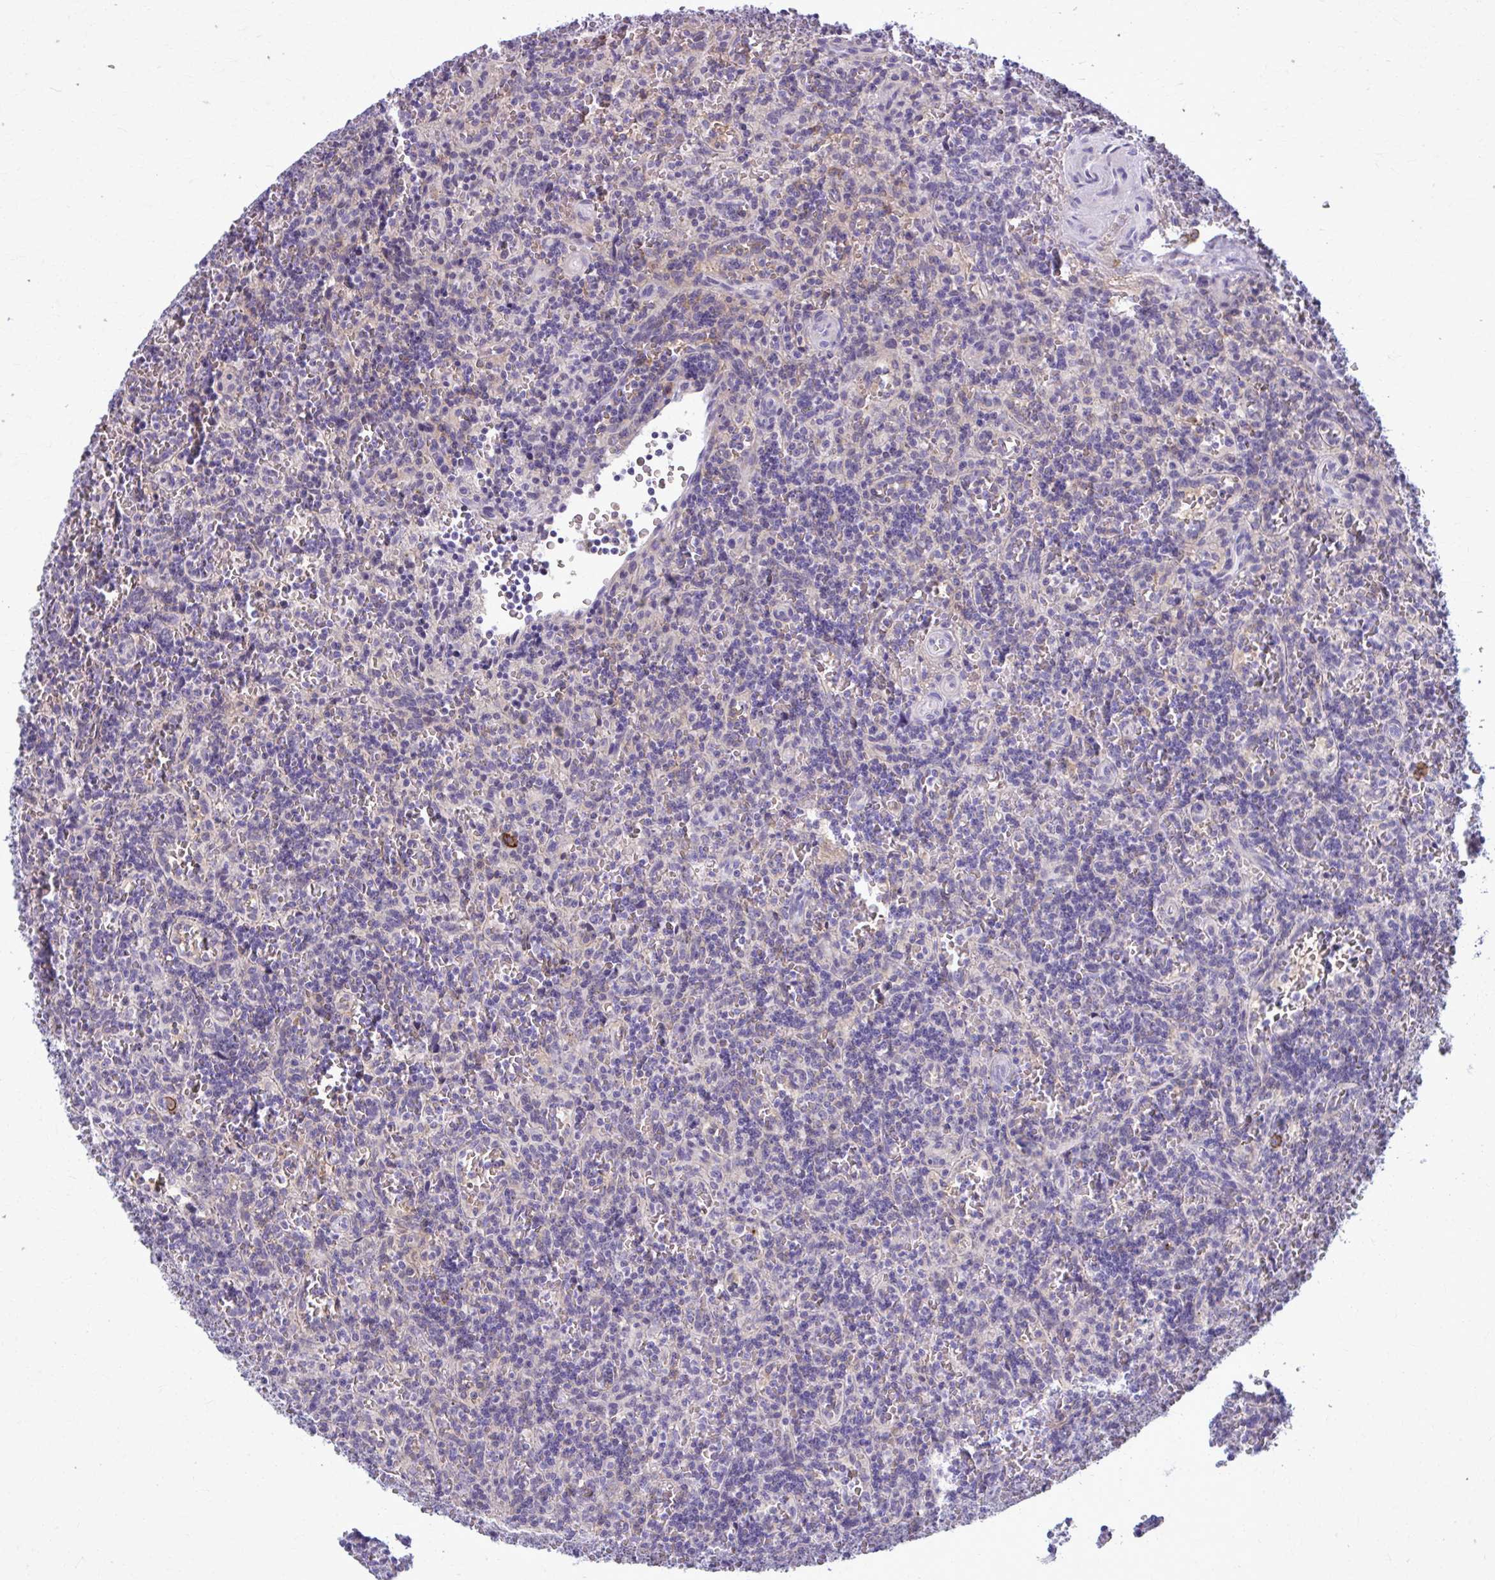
{"staining": {"intensity": "negative", "quantity": "none", "location": "none"}, "tissue": "lymphoma", "cell_type": "Tumor cells", "image_type": "cancer", "snomed": [{"axis": "morphology", "description": "Malignant lymphoma, non-Hodgkin's type, Low grade"}, {"axis": "topography", "description": "Spleen"}], "caption": "Immunohistochemistry (IHC) micrograph of neoplastic tissue: human lymphoma stained with DAB displays no significant protein expression in tumor cells.", "gene": "CD38", "patient": {"sex": "male", "age": 73}}